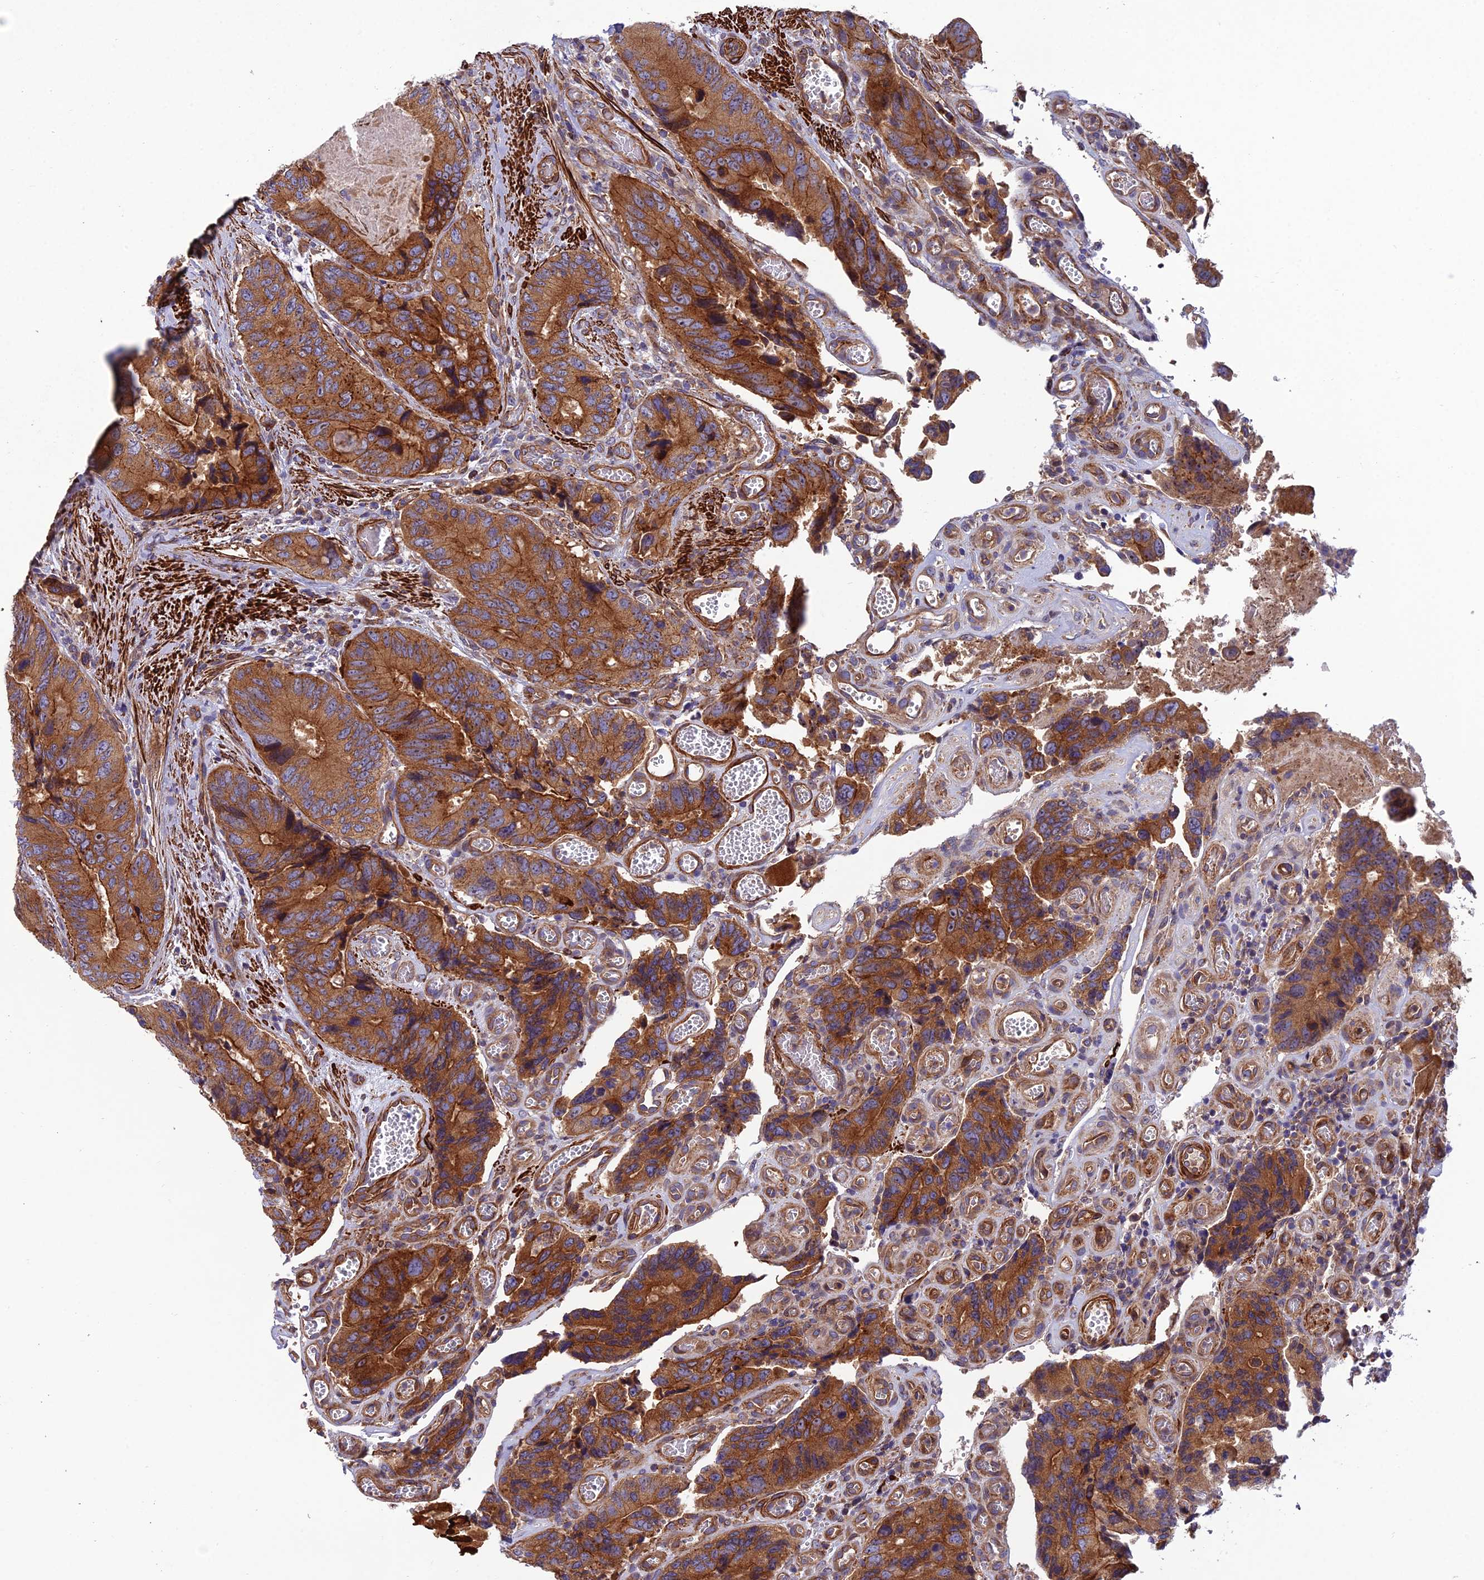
{"staining": {"intensity": "strong", "quantity": ">75%", "location": "cytoplasmic/membranous"}, "tissue": "colorectal cancer", "cell_type": "Tumor cells", "image_type": "cancer", "snomed": [{"axis": "morphology", "description": "Adenocarcinoma, NOS"}, {"axis": "topography", "description": "Colon"}], "caption": "Protein staining of colorectal cancer tissue exhibits strong cytoplasmic/membranous positivity in about >75% of tumor cells.", "gene": "RALGAPA2", "patient": {"sex": "male", "age": 84}}